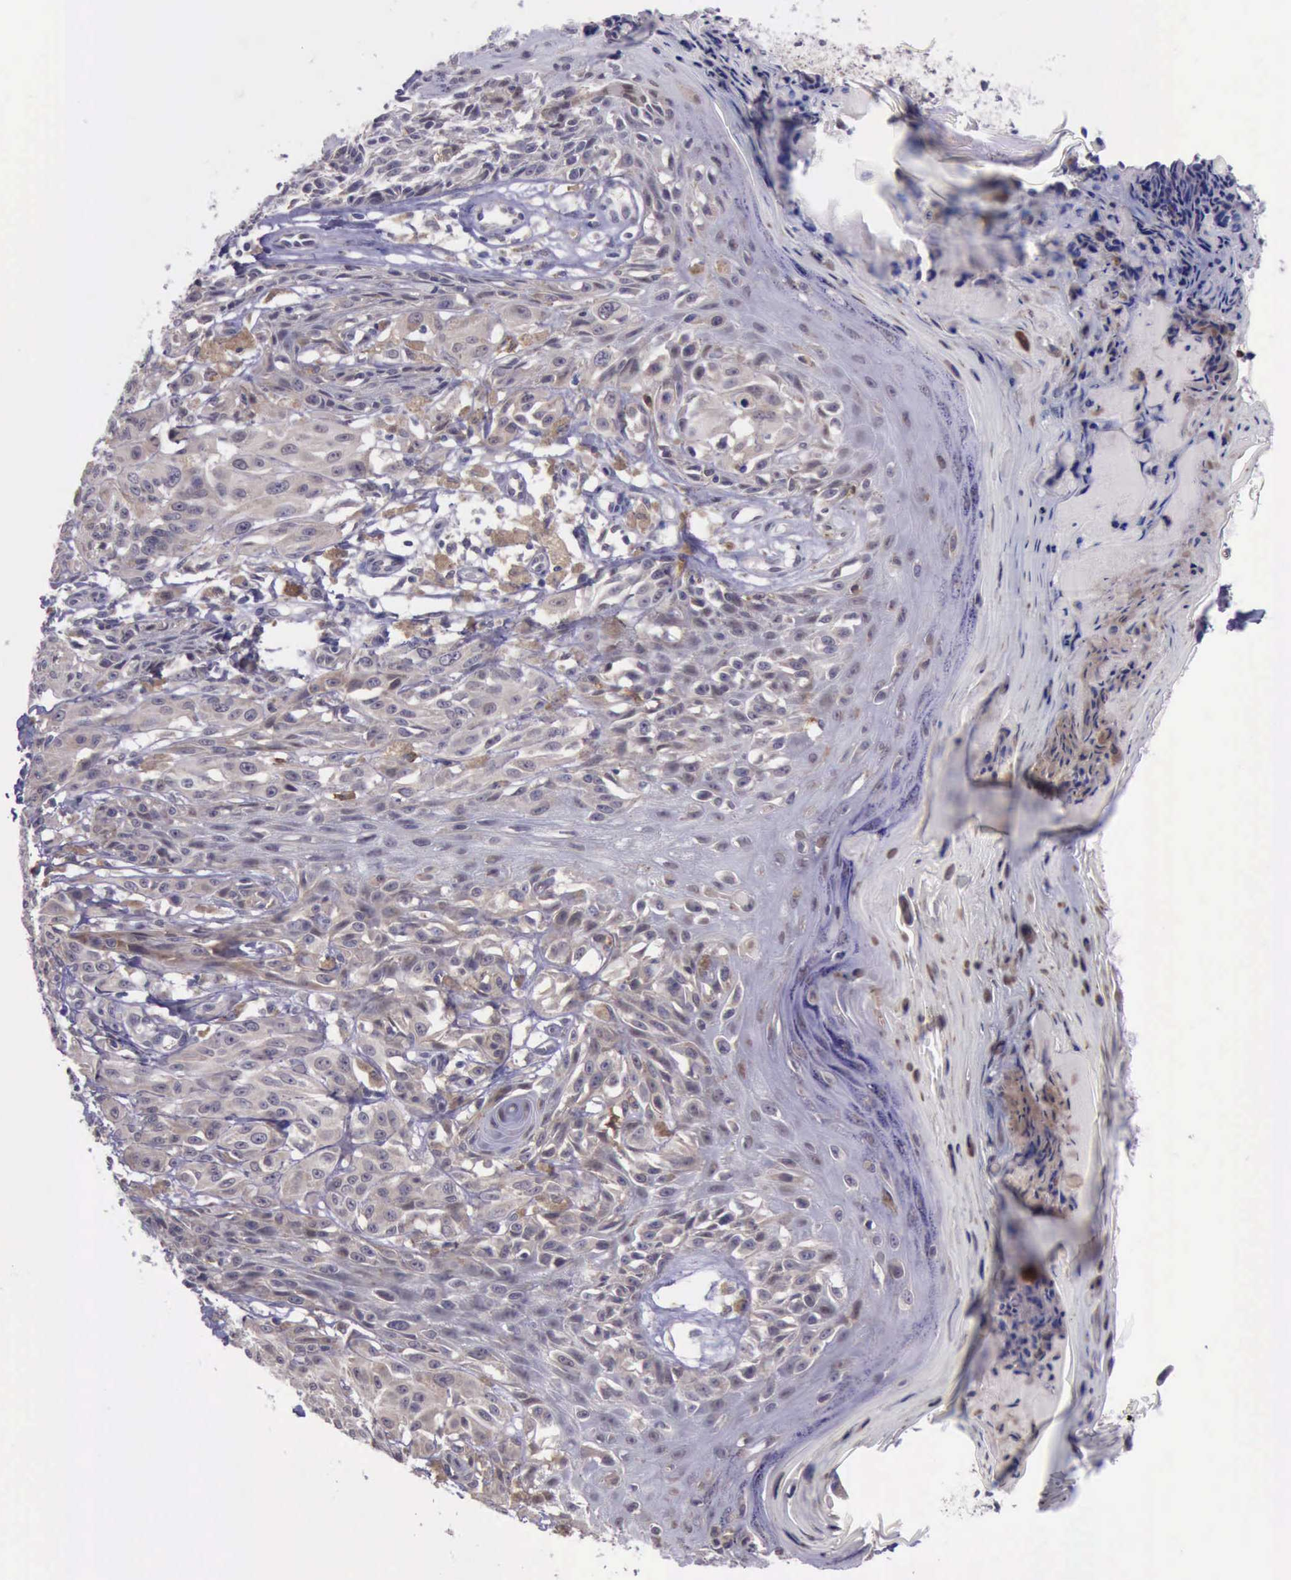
{"staining": {"intensity": "weak", "quantity": ">75%", "location": "cytoplasmic/membranous"}, "tissue": "melanoma", "cell_type": "Tumor cells", "image_type": "cancer", "snomed": [{"axis": "morphology", "description": "Malignant melanoma, NOS"}, {"axis": "topography", "description": "Skin"}], "caption": "Melanoma tissue demonstrates weak cytoplasmic/membranous positivity in approximately >75% of tumor cells, visualized by immunohistochemistry.", "gene": "PLEK2", "patient": {"sex": "female", "age": 77}}